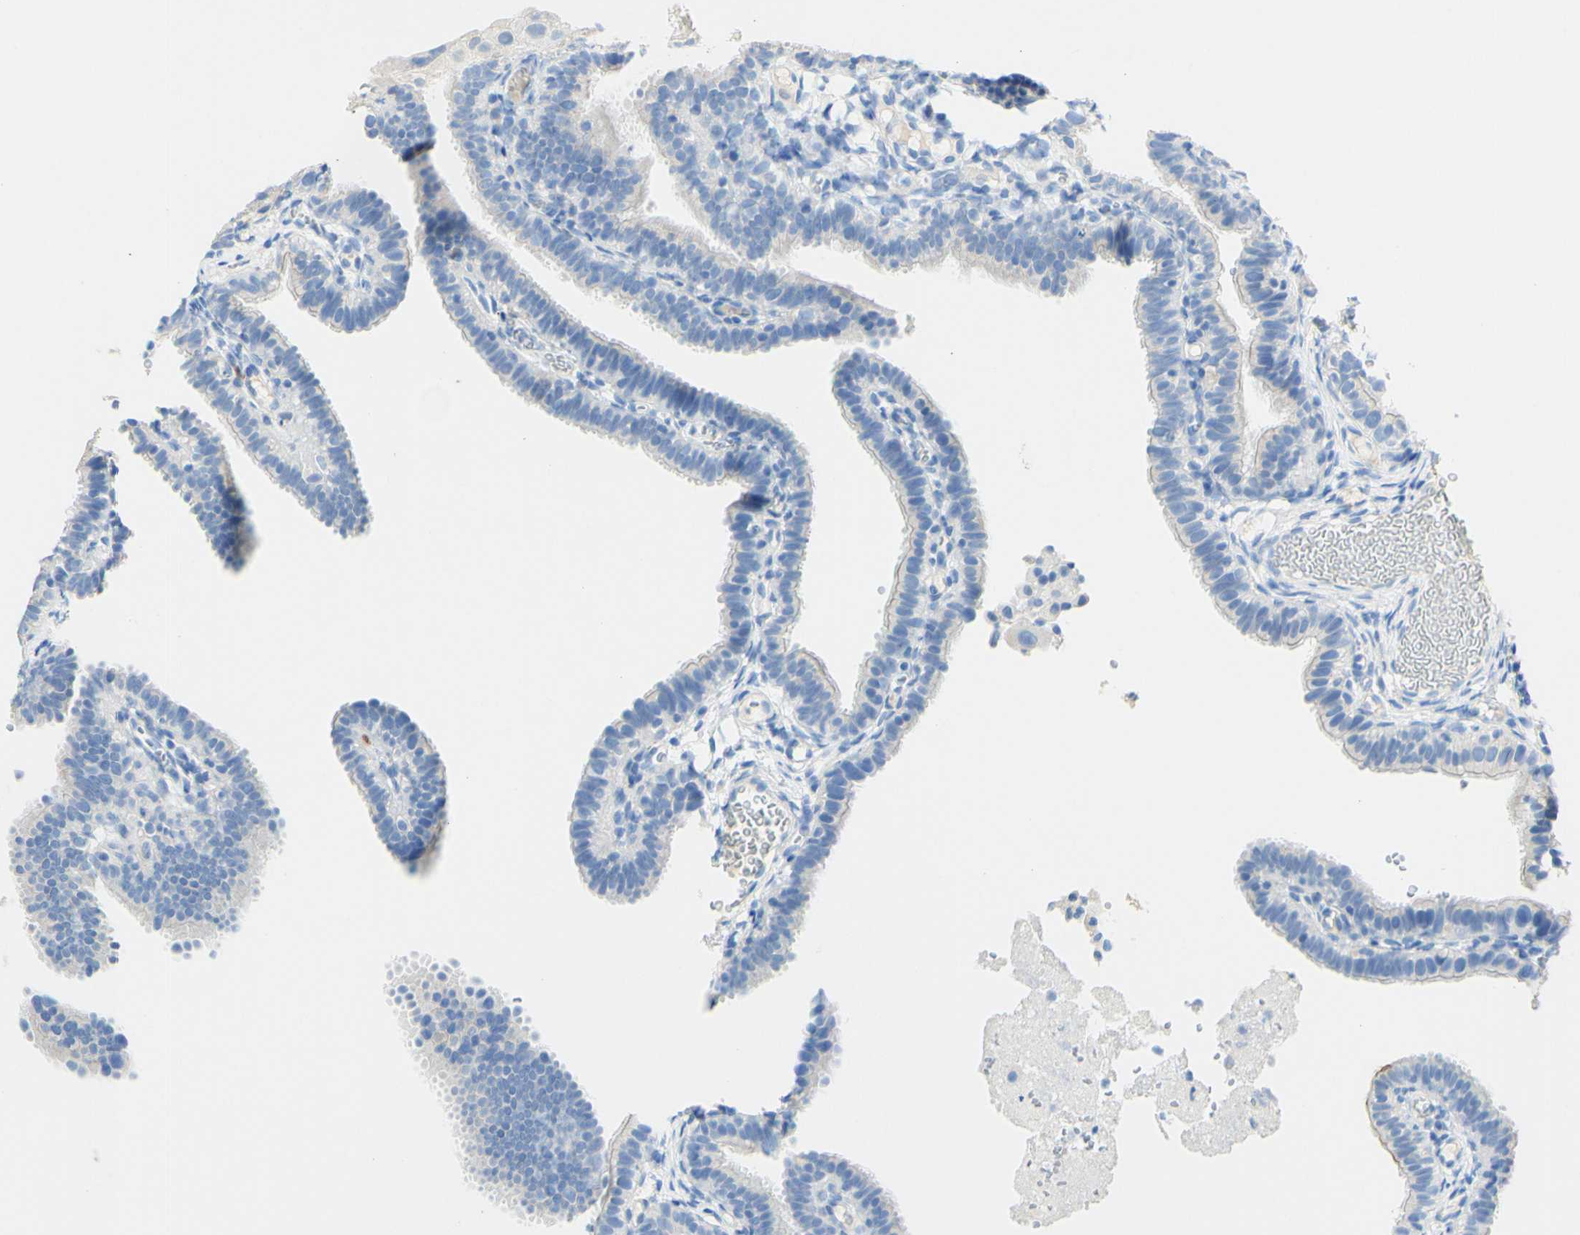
{"staining": {"intensity": "negative", "quantity": "none", "location": "none"}, "tissue": "fallopian tube", "cell_type": "Glandular cells", "image_type": "normal", "snomed": [{"axis": "morphology", "description": "Normal tissue, NOS"}, {"axis": "topography", "description": "Fallopian tube"}, {"axis": "topography", "description": "Placenta"}], "caption": "Immunohistochemical staining of benign human fallopian tube shows no significant expression in glandular cells.", "gene": "PIGR", "patient": {"sex": "female", "age": 34}}